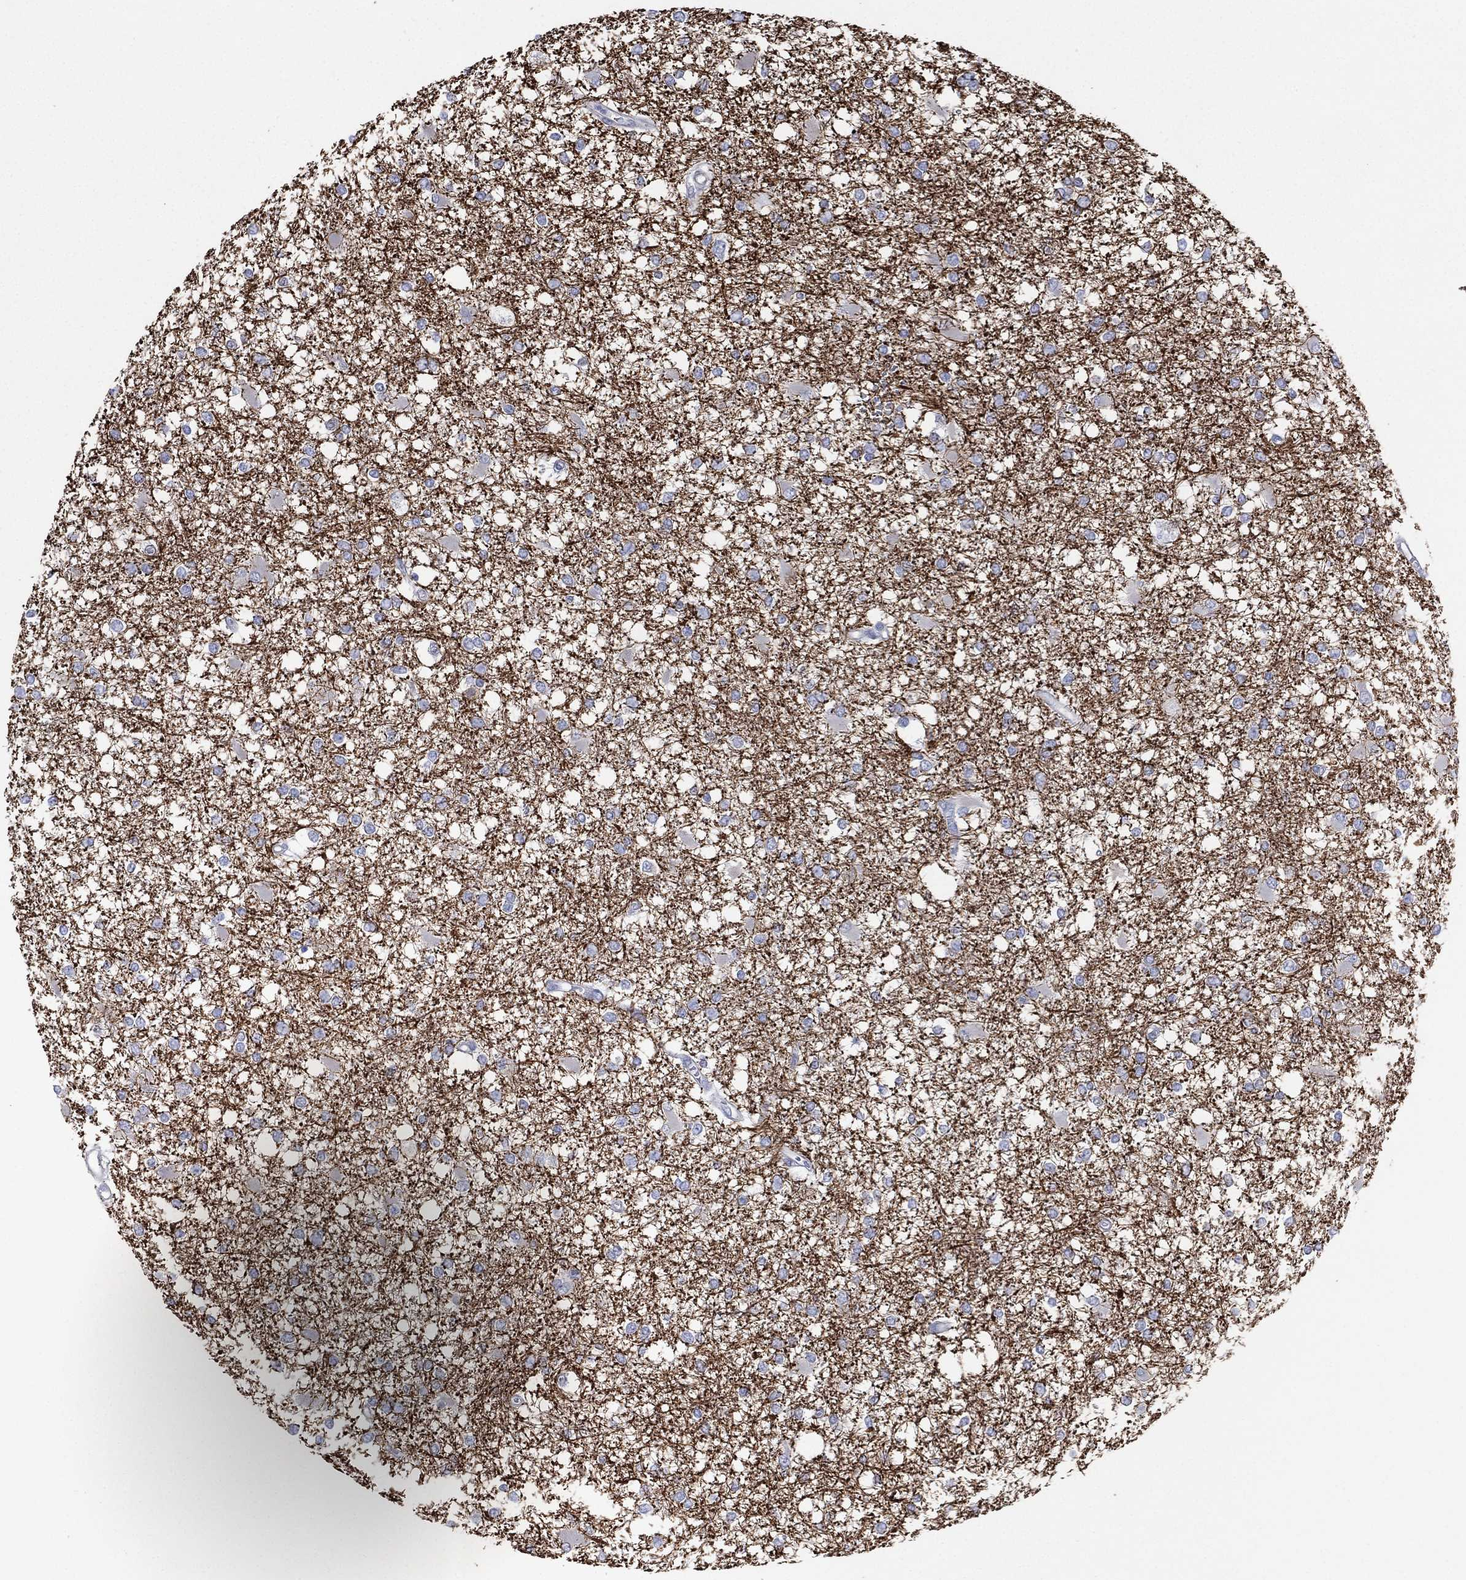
{"staining": {"intensity": "strong", "quantity": "<25%", "location": "cytoplasmic/membranous"}, "tissue": "glioma", "cell_type": "Tumor cells", "image_type": "cancer", "snomed": [{"axis": "morphology", "description": "Glioma, malignant, High grade"}, {"axis": "topography", "description": "Cerebral cortex"}], "caption": "Protein expression analysis of human glioma reveals strong cytoplasmic/membranous staining in about <25% of tumor cells.", "gene": "INA", "patient": {"sex": "male", "age": 79}}